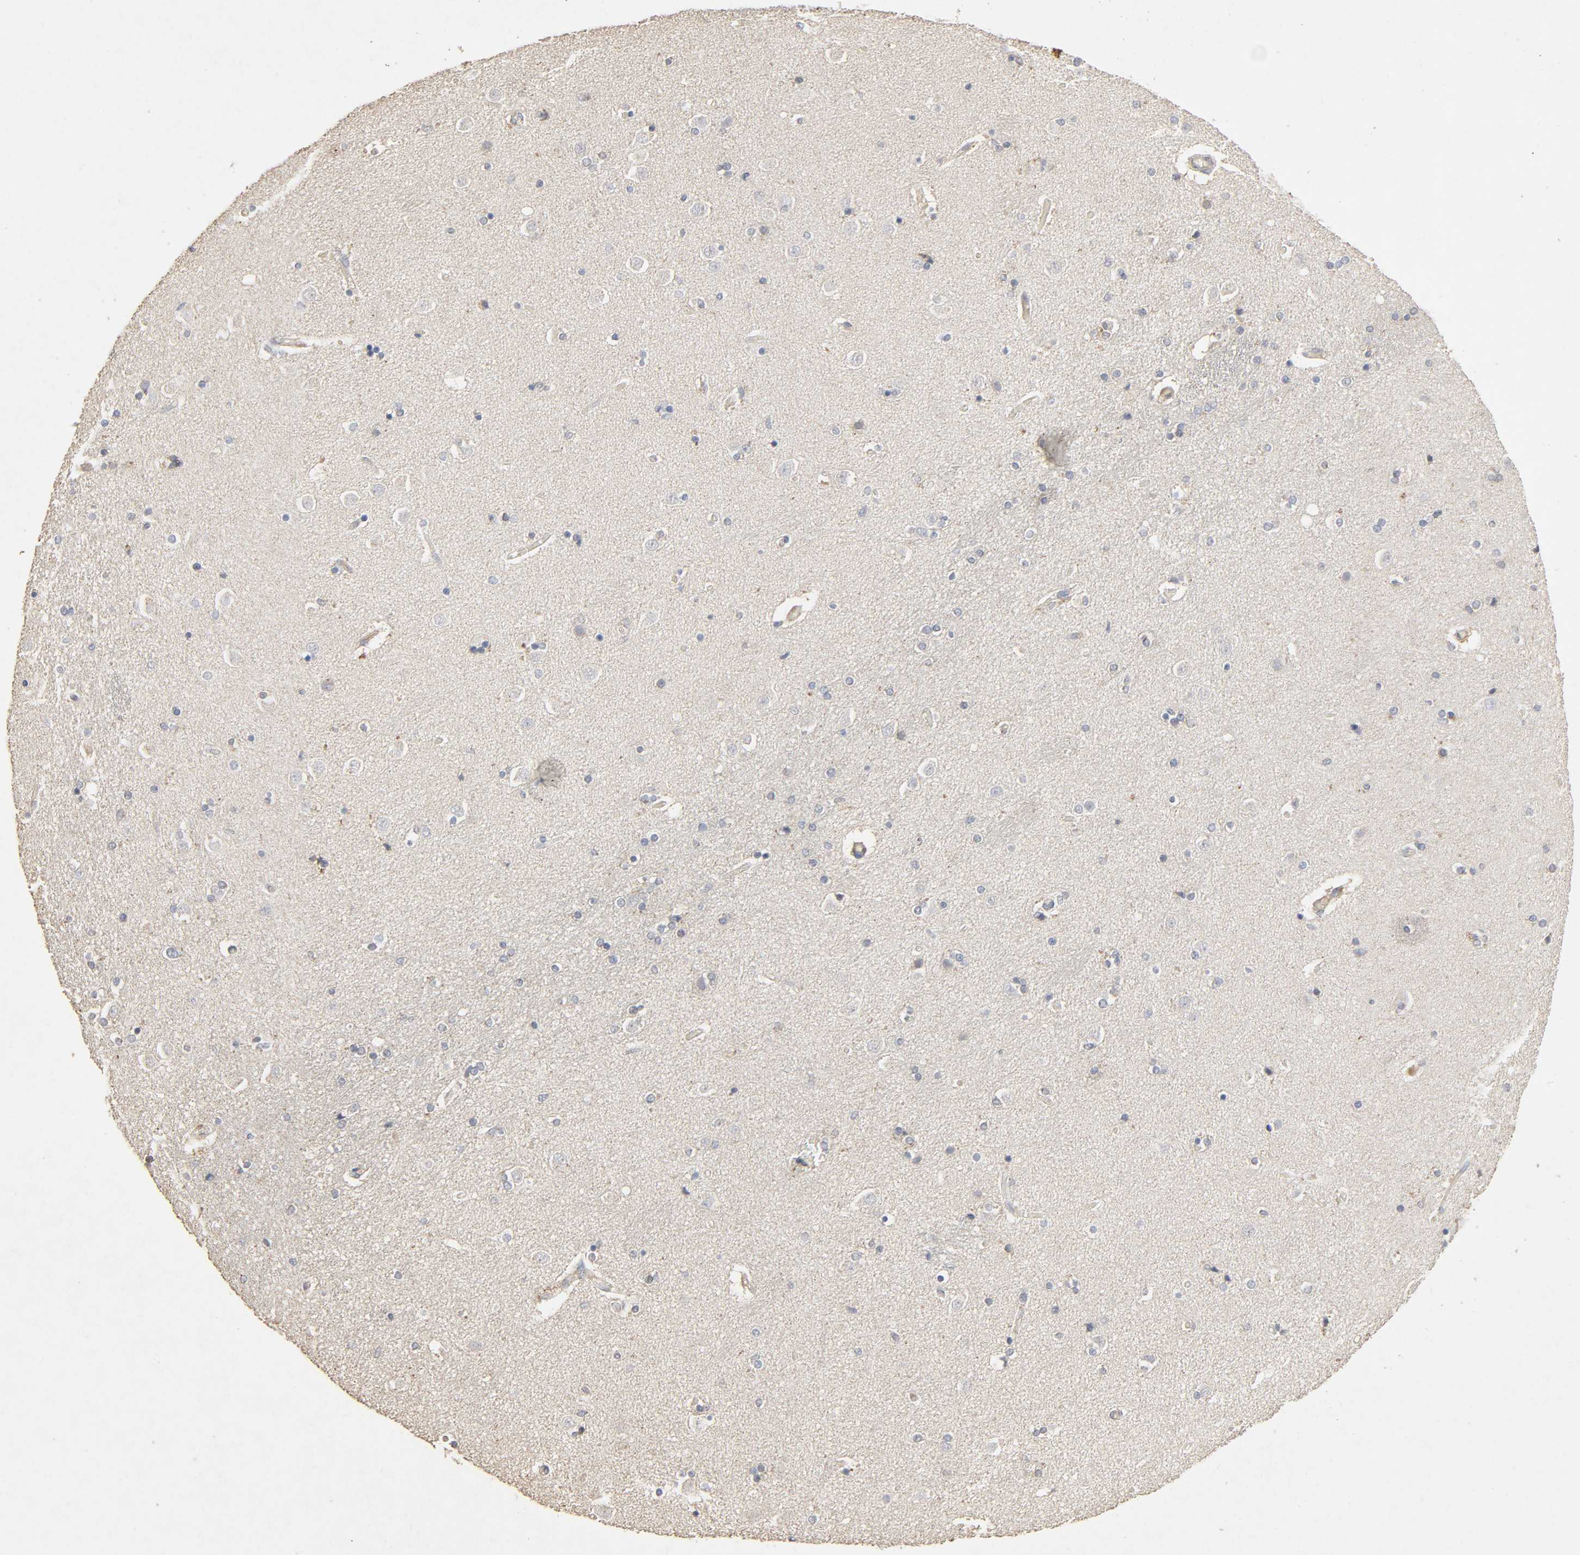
{"staining": {"intensity": "weak", "quantity": "<25%", "location": "cytoplasmic/membranous"}, "tissue": "caudate", "cell_type": "Glial cells", "image_type": "normal", "snomed": [{"axis": "morphology", "description": "Normal tissue, NOS"}, {"axis": "topography", "description": "Lateral ventricle wall"}], "caption": "Glial cells are negative for brown protein staining in benign caudate. (Brightfield microscopy of DAB IHC at high magnification).", "gene": "CDK6", "patient": {"sex": "female", "age": 54}}